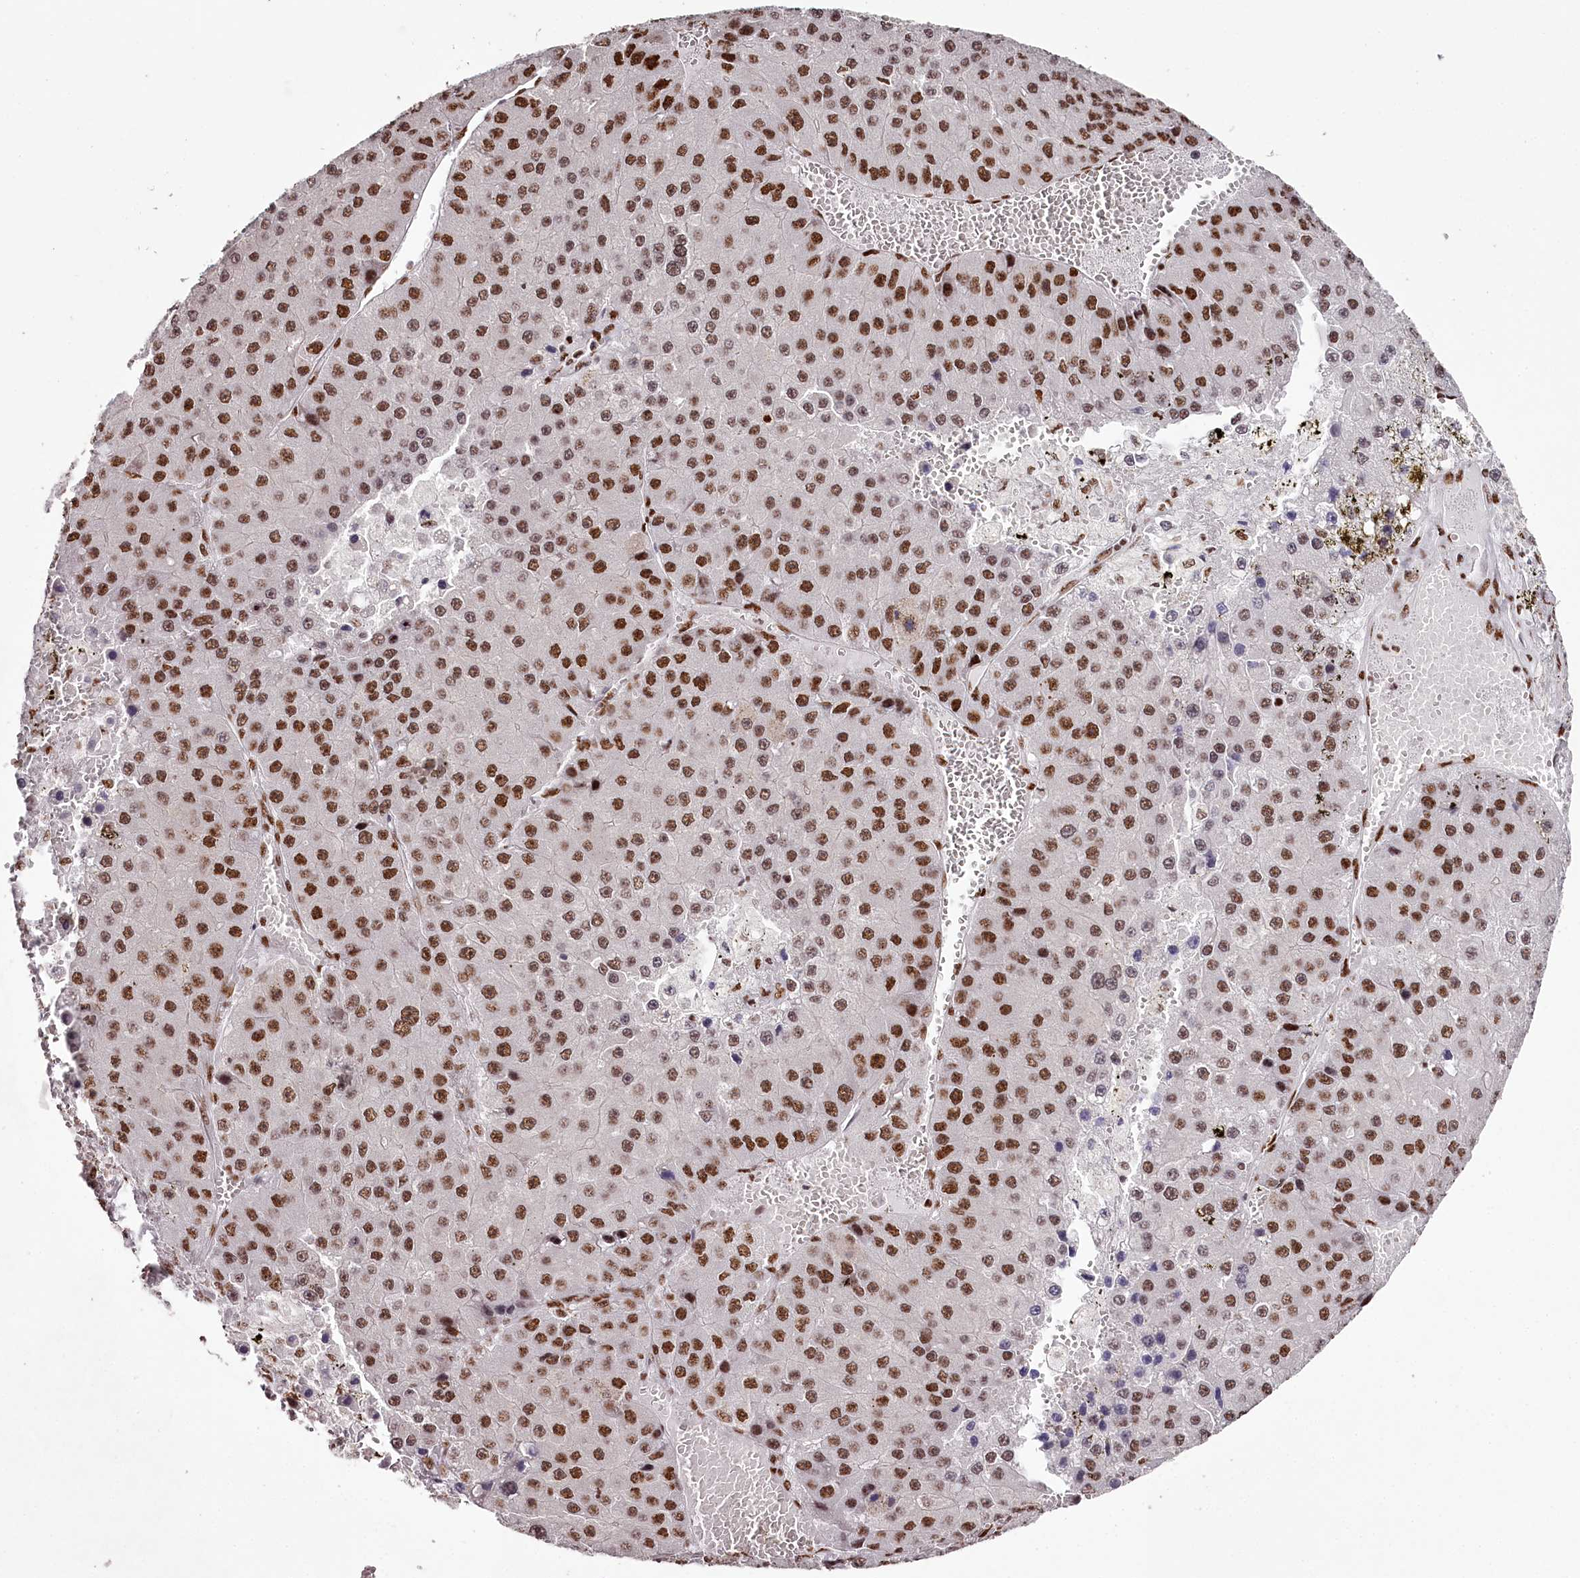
{"staining": {"intensity": "moderate", "quantity": ">75%", "location": "nuclear"}, "tissue": "liver cancer", "cell_type": "Tumor cells", "image_type": "cancer", "snomed": [{"axis": "morphology", "description": "Carcinoma, Hepatocellular, NOS"}, {"axis": "topography", "description": "Liver"}], "caption": "IHC of human hepatocellular carcinoma (liver) shows medium levels of moderate nuclear positivity in about >75% of tumor cells.", "gene": "PSPC1", "patient": {"sex": "female", "age": 73}}